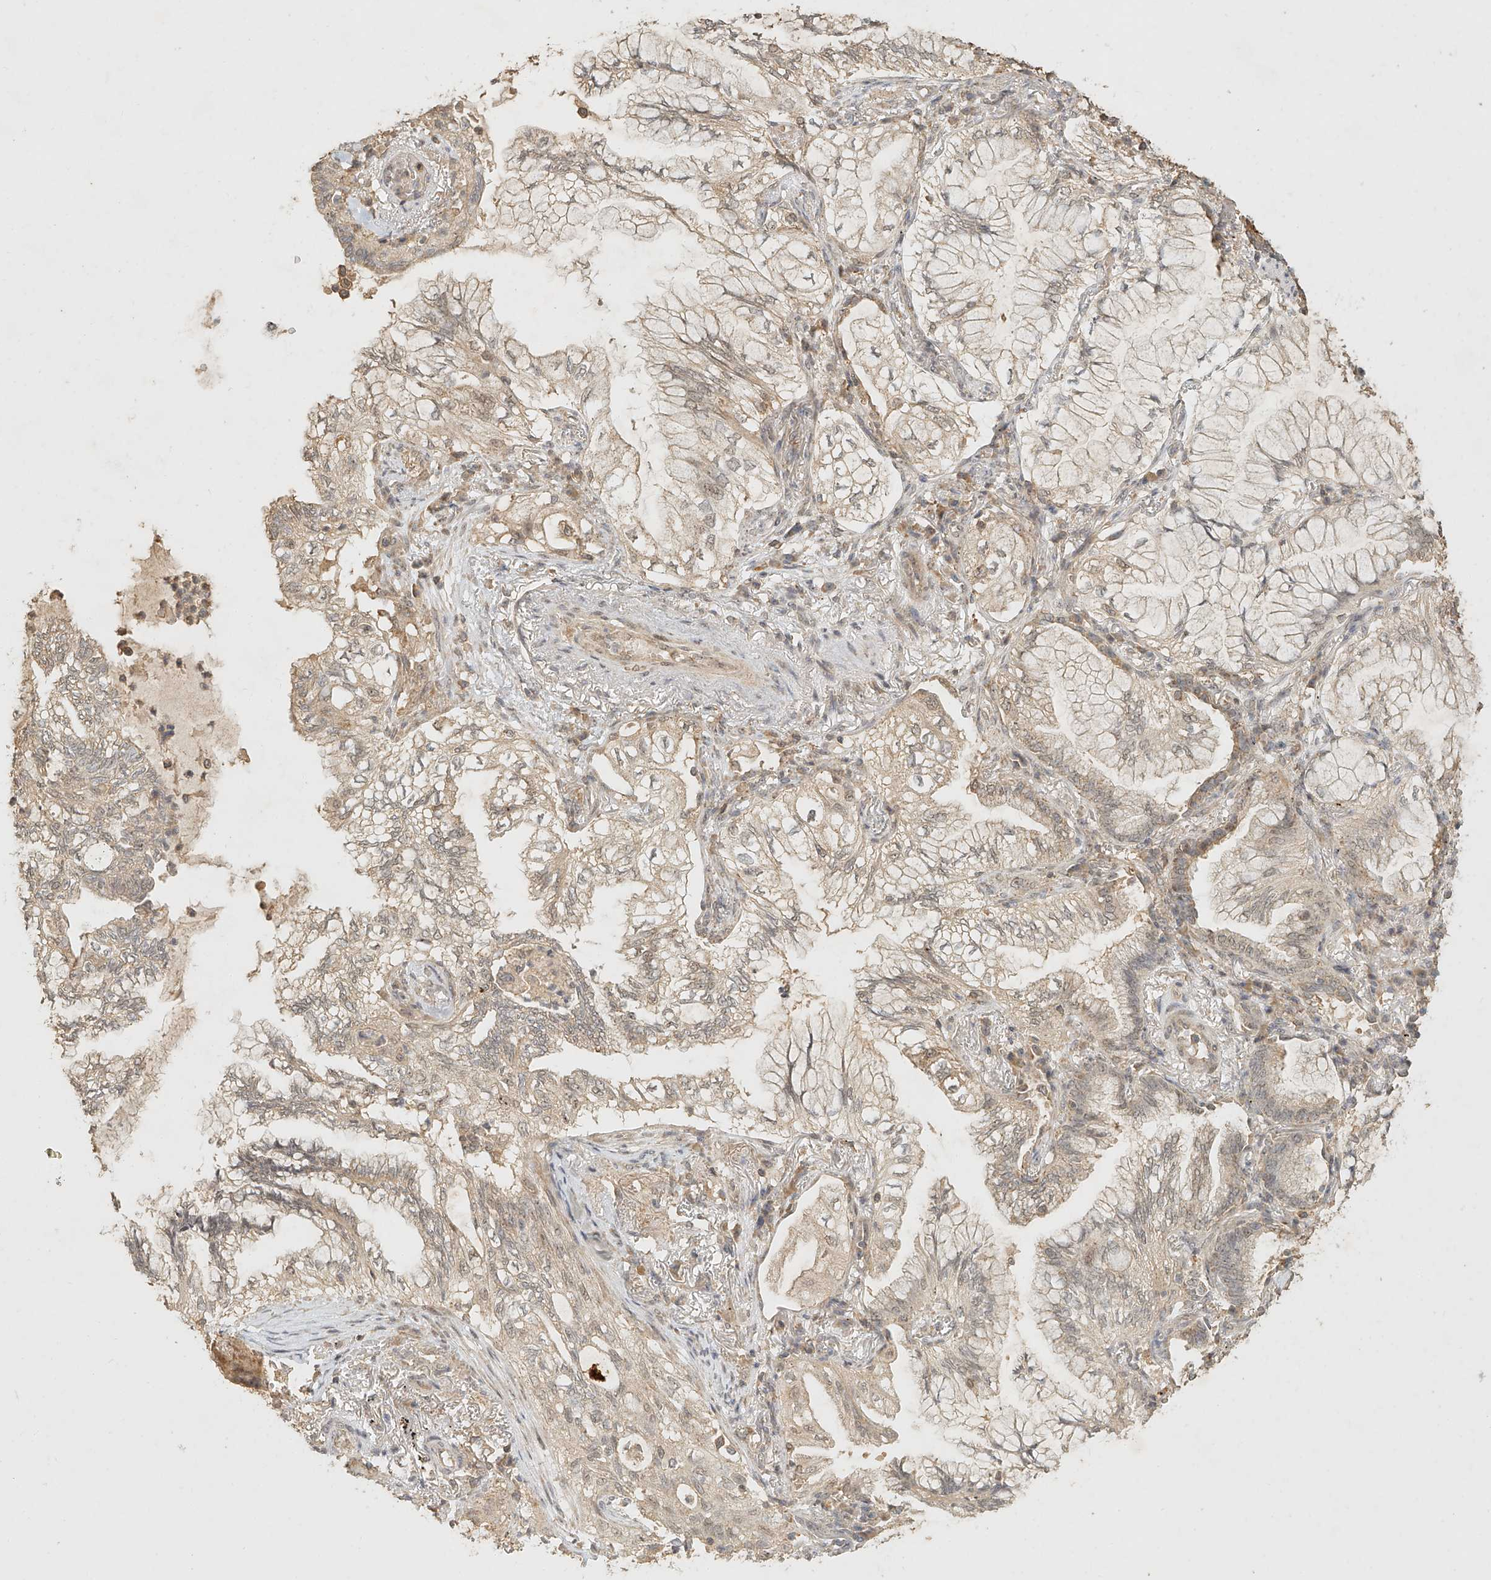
{"staining": {"intensity": "weak", "quantity": ">75%", "location": "cytoplasmic/membranous"}, "tissue": "lung cancer", "cell_type": "Tumor cells", "image_type": "cancer", "snomed": [{"axis": "morphology", "description": "Adenocarcinoma, NOS"}, {"axis": "topography", "description": "Lung"}], "caption": "The micrograph demonstrates staining of adenocarcinoma (lung), revealing weak cytoplasmic/membranous protein staining (brown color) within tumor cells.", "gene": "CXorf58", "patient": {"sex": "female", "age": 70}}